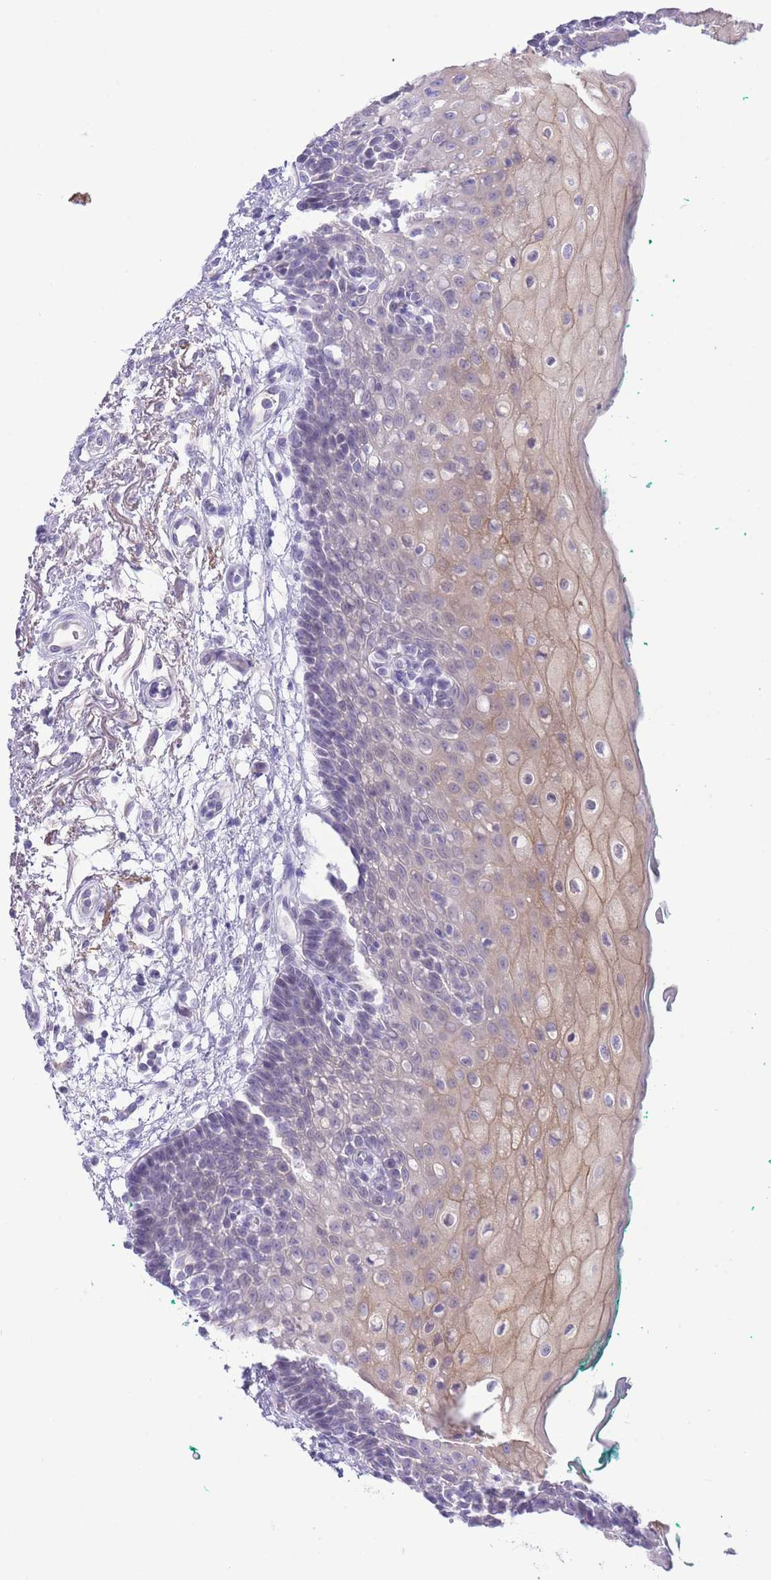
{"staining": {"intensity": "moderate", "quantity": "<25%", "location": "cytoplasmic/membranous"}, "tissue": "oral mucosa", "cell_type": "Squamous epithelial cells", "image_type": "normal", "snomed": [{"axis": "morphology", "description": "Normal tissue, NOS"}, {"axis": "morphology", "description": "Squamous cell carcinoma, NOS"}, {"axis": "topography", "description": "Oral tissue"}, {"axis": "topography", "description": "Tounge, NOS"}, {"axis": "topography", "description": "Head-Neck"}], "caption": "The histopathology image demonstrates staining of benign oral mucosa, revealing moderate cytoplasmic/membranous protein staining (brown color) within squamous epithelial cells. The staining is performed using DAB brown chromogen to label protein expression. The nuclei are counter-stained blue using hematoxylin.", "gene": "ASAP3", "patient": {"sex": "male", "age": 79}}